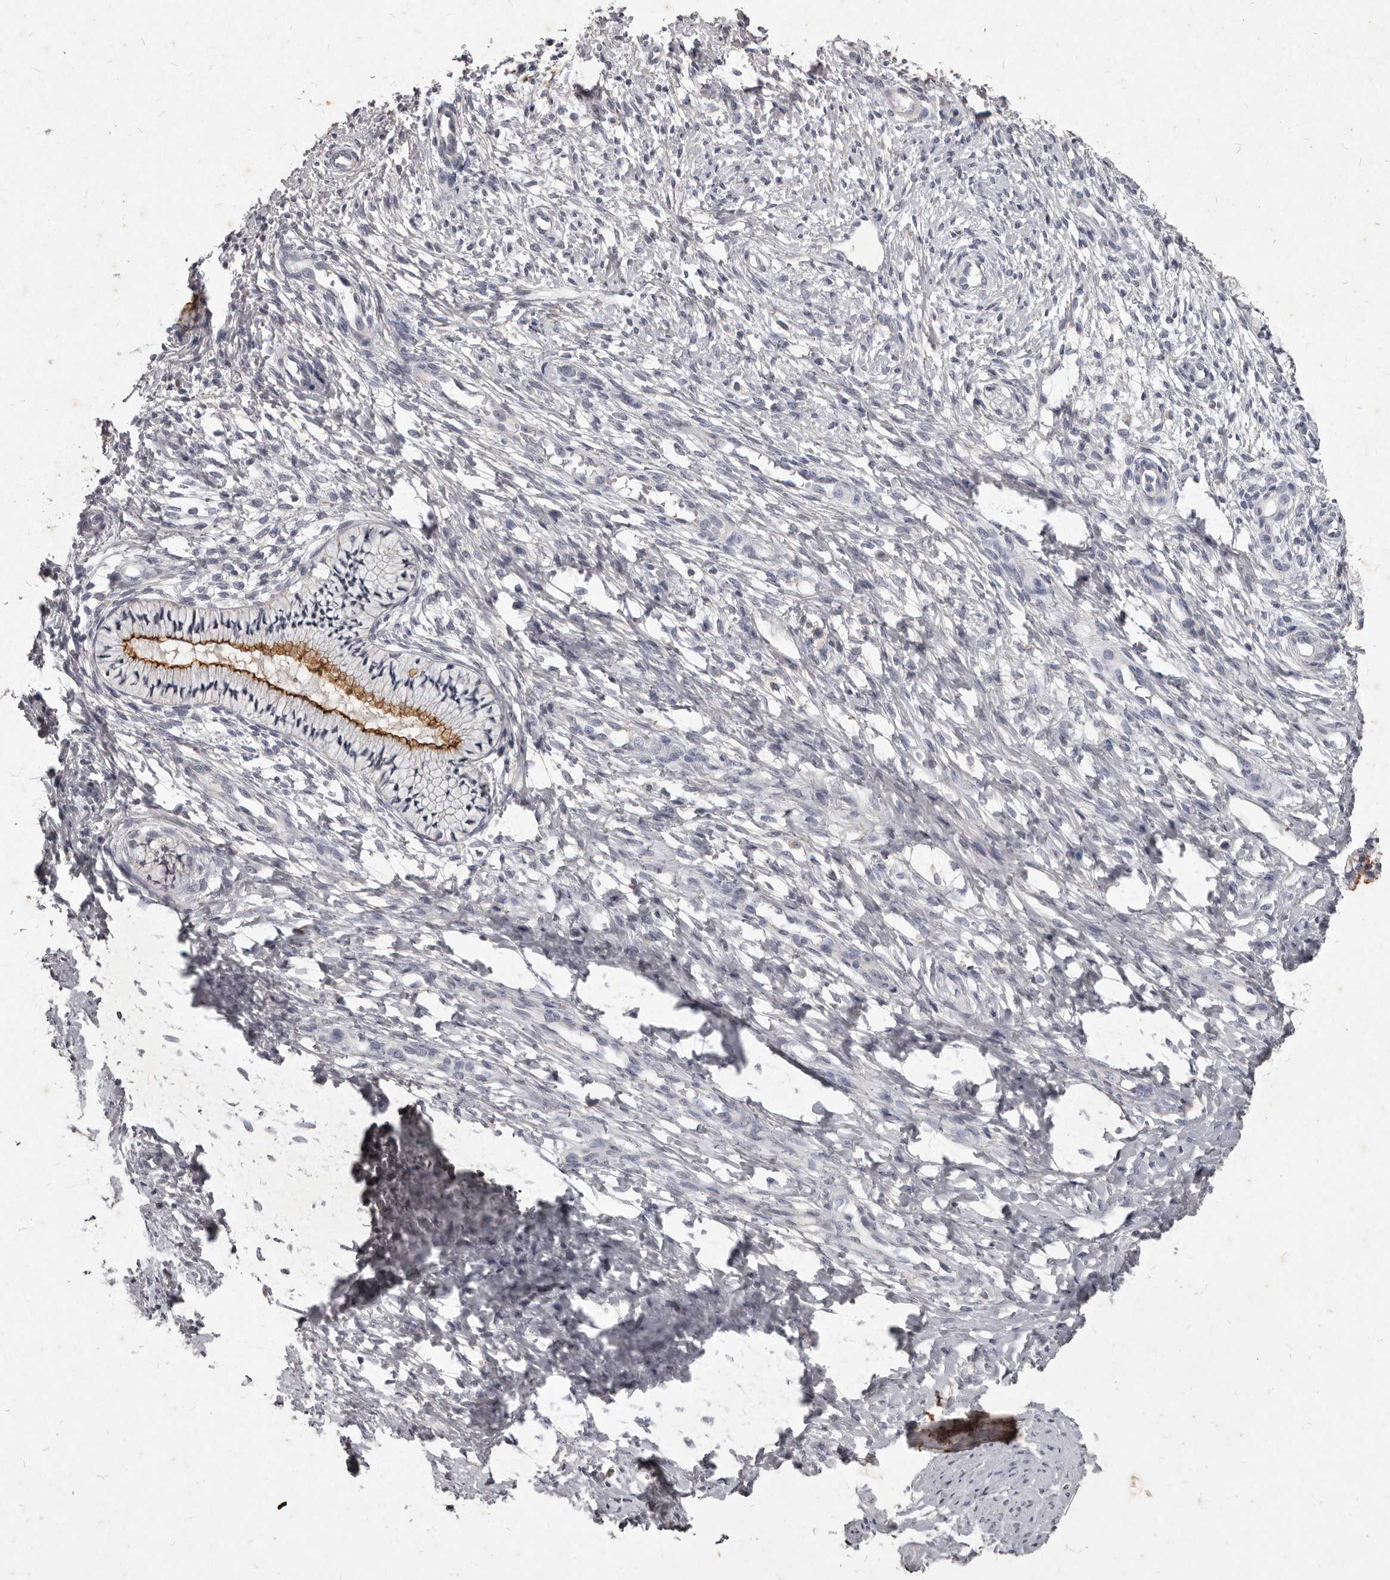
{"staining": {"intensity": "strong", "quantity": "25%-75%", "location": "cytoplasmic/membranous"}, "tissue": "cervix", "cell_type": "Glandular cells", "image_type": "normal", "snomed": [{"axis": "morphology", "description": "Normal tissue, NOS"}, {"axis": "topography", "description": "Cervix"}], "caption": "IHC staining of unremarkable cervix, which exhibits high levels of strong cytoplasmic/membranous expression in about 25%-75% of glandular cells indicating strong cytoplasmic/membranous protein positivity. The staining was performed using DAB (3,3'-diaminobenzidine) (brown) for protein detection and nuclei were counterstained in hematoxylin (blue).", "gene": "GPRC5C", "patient": {"sex": "female", "age": 36}}